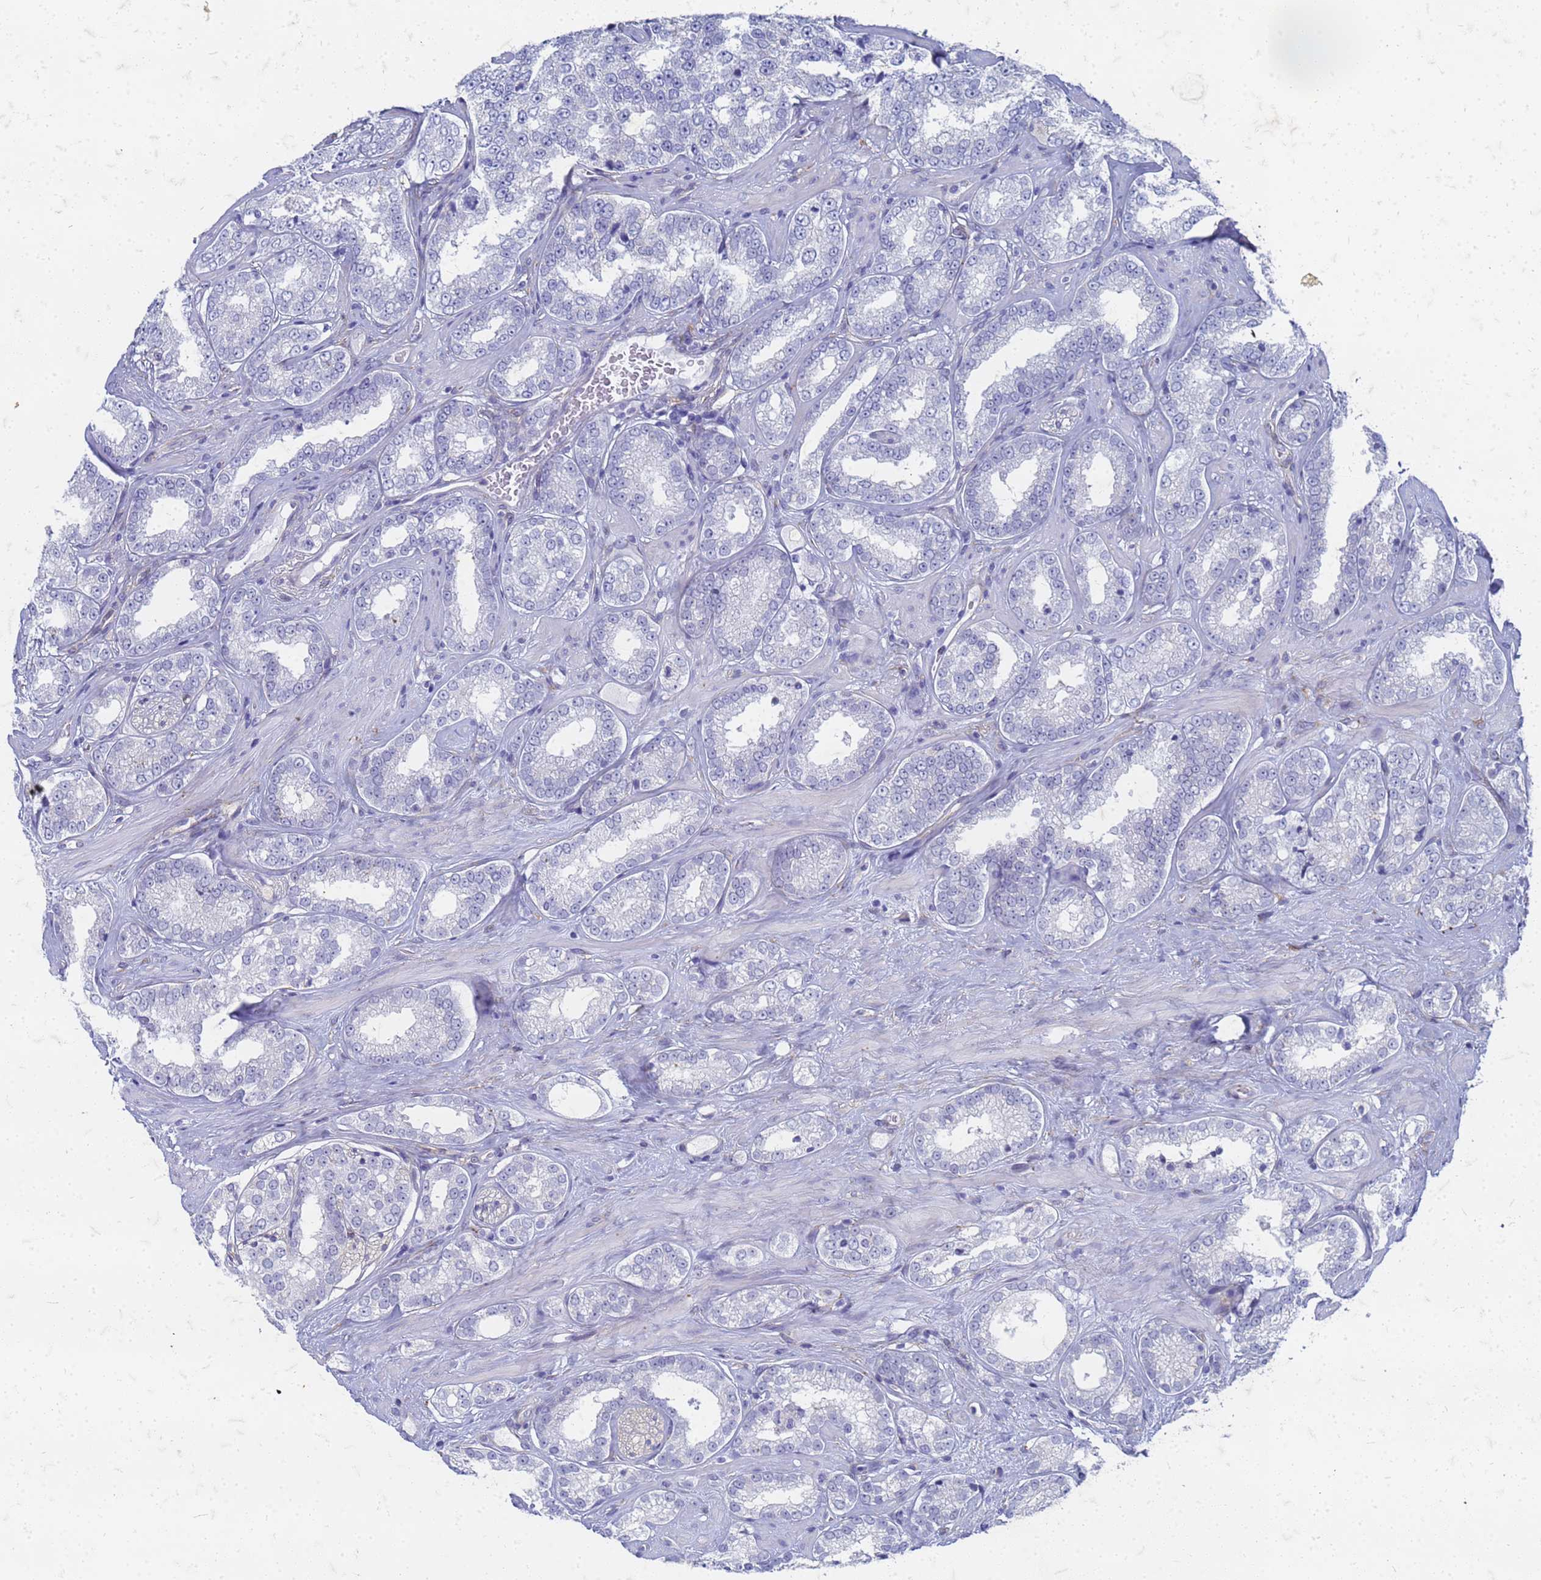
{"staining": {"intensity": "negative", "quantity": "none", "location": "none"}, "tissue": "prostate cancer", "cell_type": "Tumor cells", "image_type": "cancer", "snomed": [{"axis": "morphology", "description": "Normal tissue, NOS"}, {"axis": "morphology", "description": "Adenocarcinoma, High grade"}, {"axis": "topography", "description": "Prostate"}], "caption": "IHC micrograph of prostate adenocarcinoma (high-grade) stained for a protein (brown), which exhibits no positivity in tumor cells.", "gene": "TRIM64B", "patient": {"sex": "male", "age": 83}}